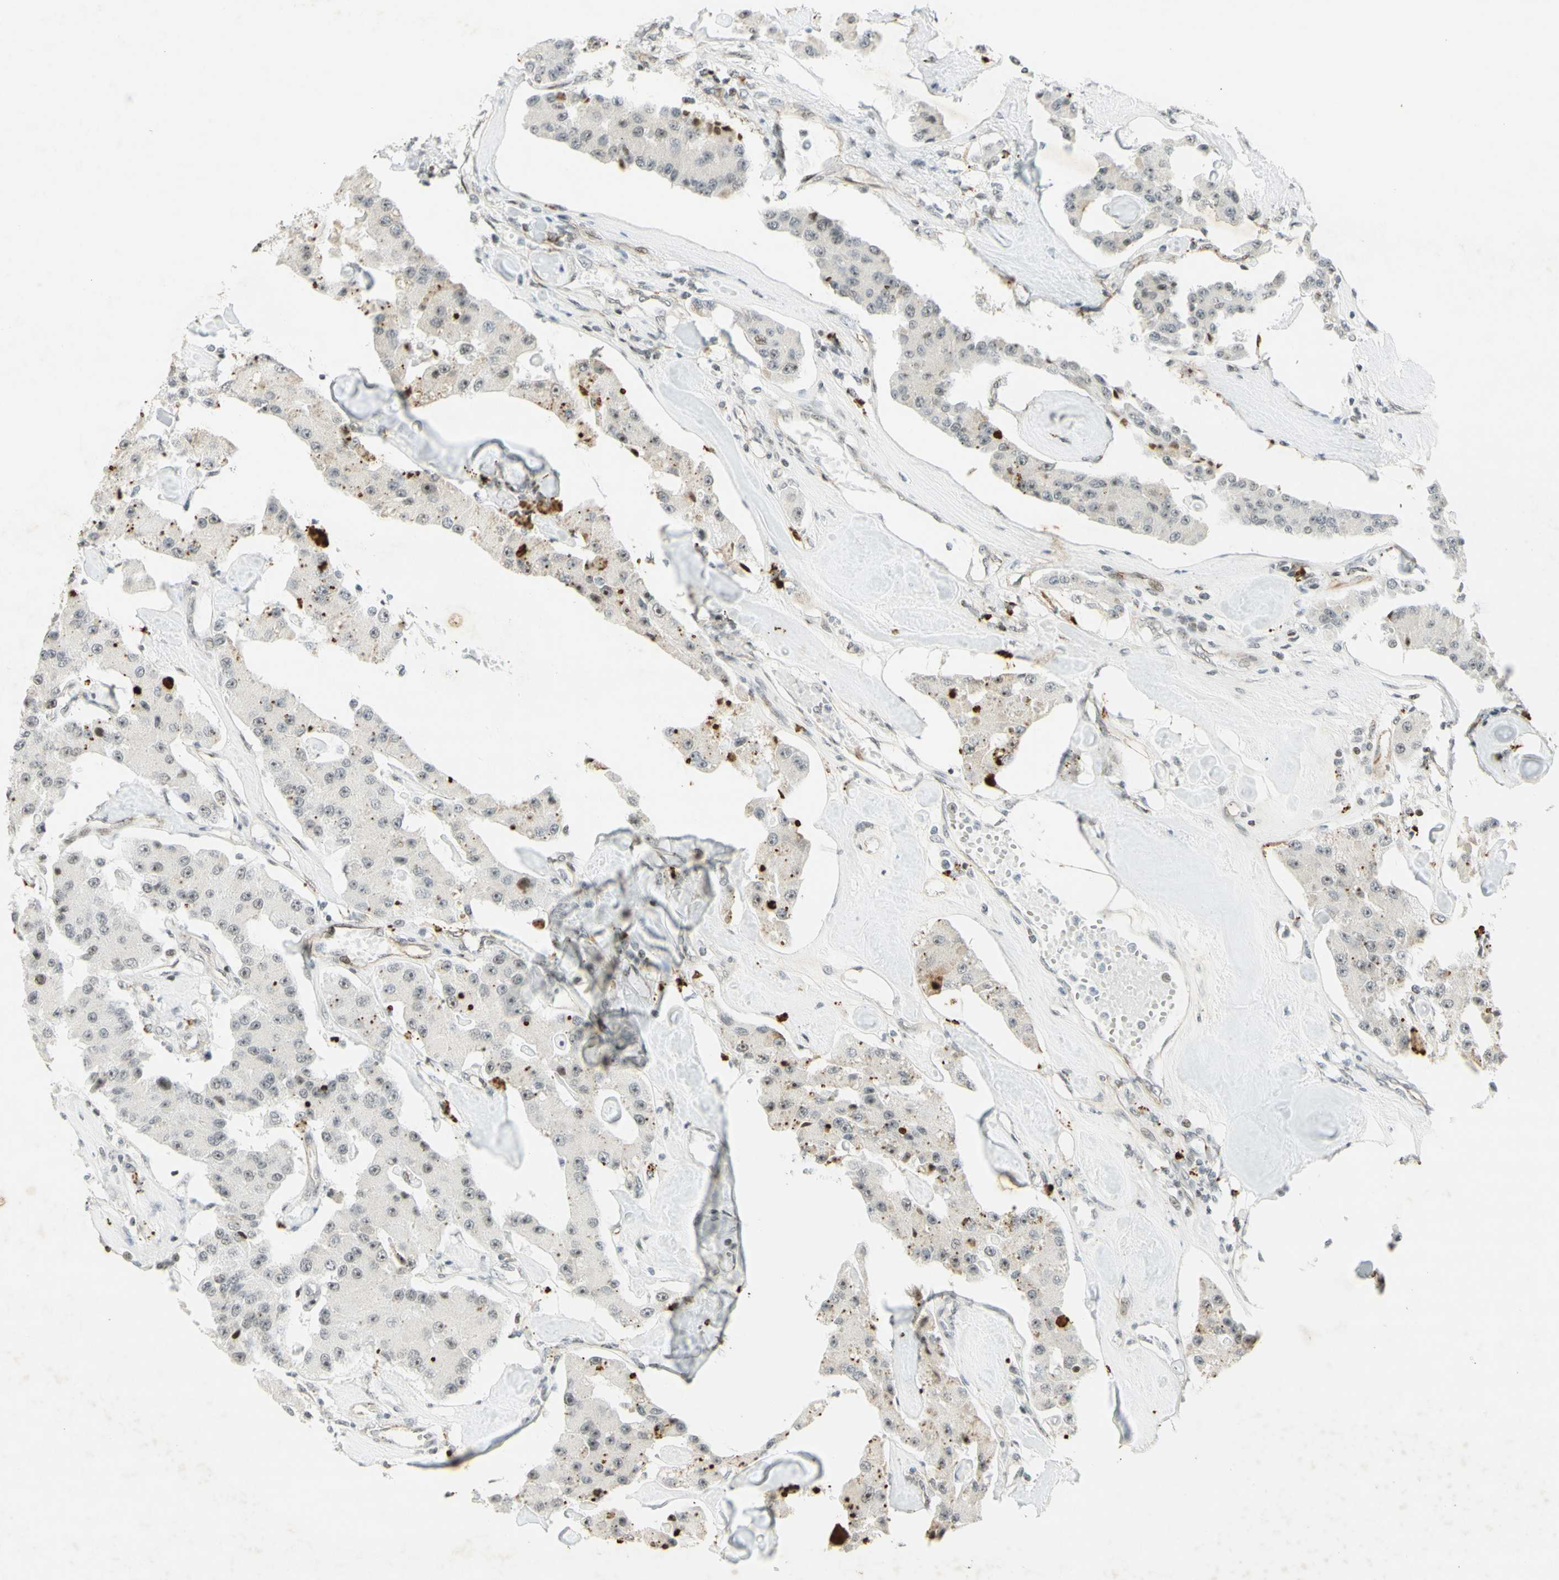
{"staining": {"intensity": "moderate", "quantity": ">75%", "location": "nuclear"}, "tissue": "carcinoid", "cell_type": "Tumor cells", "image_type": "cancer", "snomed": [{"axis": "morphology", "description": "Carcinoid, malignant, NOS"}, {"axis": "topography", "description": "Pancreas"}], "caption": "This is a photomicrograph of immunohistochemistry (IHC) staining of carcinoid (malignant), which shows moderate positivity in the nuclear of tumor cells.", "gene": "IRF1", "patient": {"sex": "male", "age": 41}}